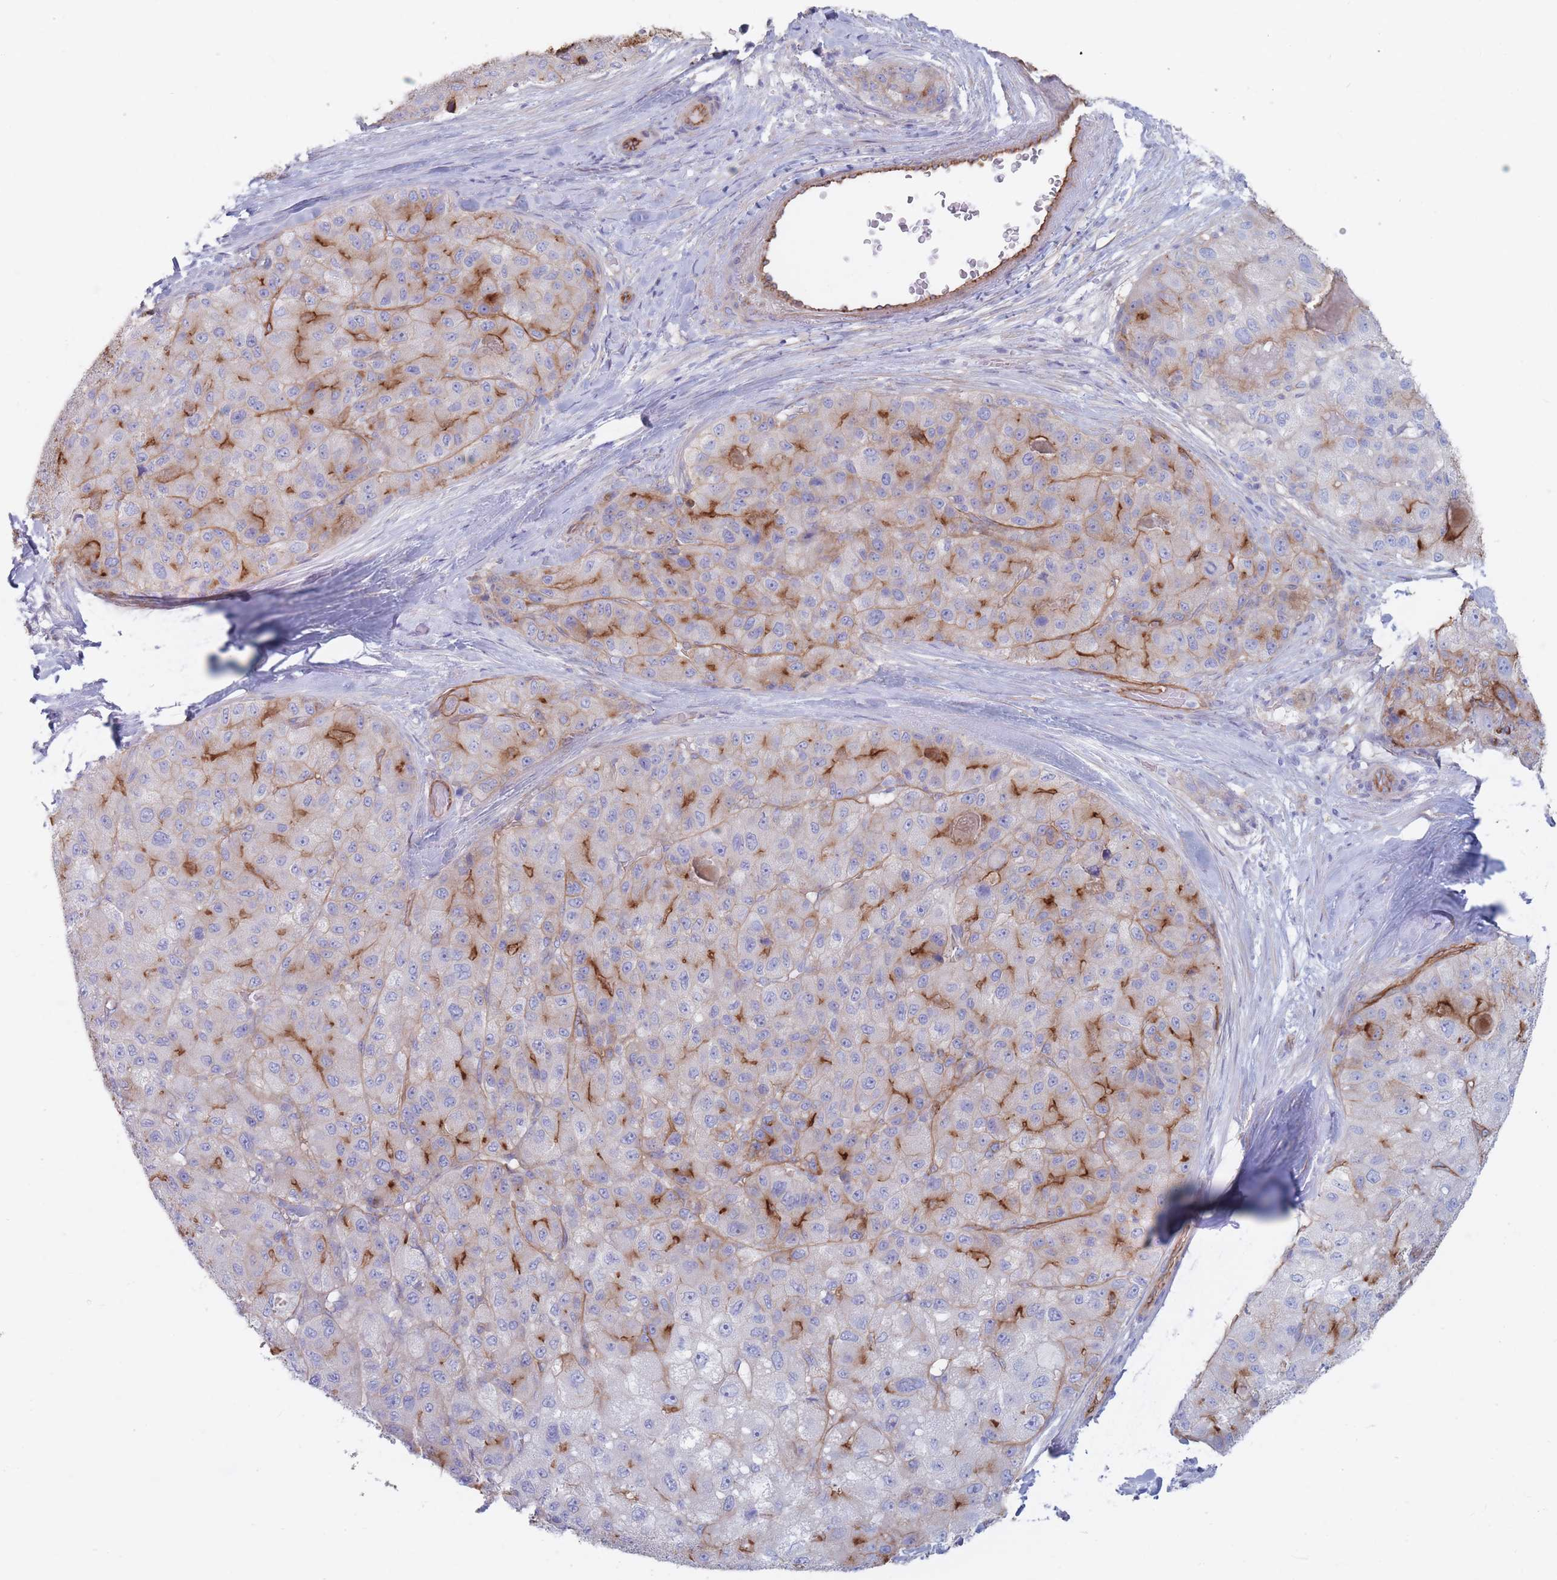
{"staining": {"intensity": "moderate", "quantity": "25%-75%", "location": "cytoplasmic/membranous"}, "tissue": "liver cancer", "cell_type": "Tumor cells", "image_type": "cancer", "snomed": [{"axis": "morphology", "description": "Carcinoma, Hepatocellular, NOS"}, {"axis": "topography", "description": "Liver"}], "caption": "DAB immunohistochemical staining of human liver cancer (hepatocellular carcinoma) shows moderate cytoplasmic/membranous protein expression in approximately 25%-75% of tumor cells.", "gene": "PLPP1", "patient": {"sex": "male", "age": 80}}